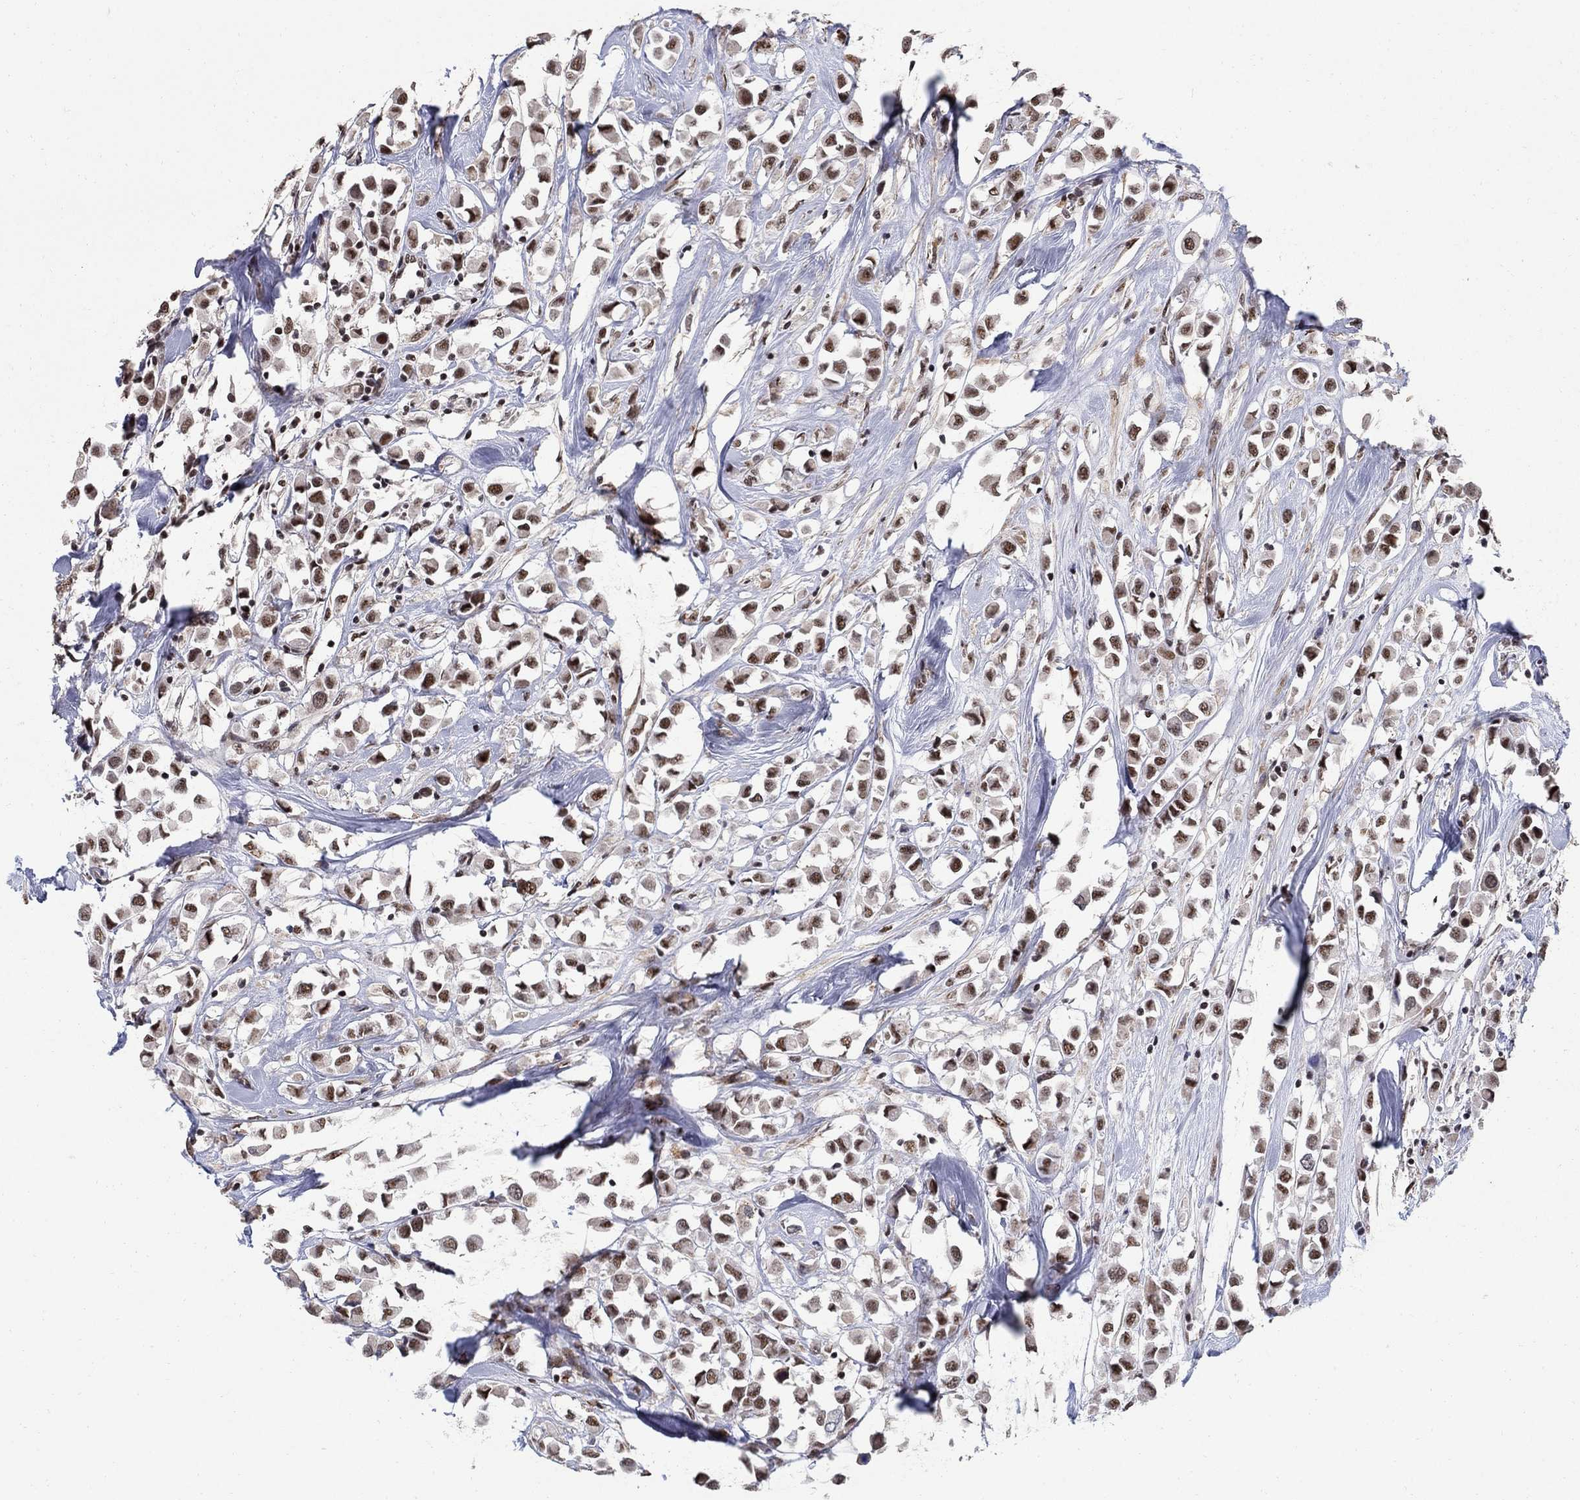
{"staining": {"intensity": "moderate", "quantity": "25%-75%", "location": "nuclear"}, "tissue": "breast cancer", "cell_type": "Tumor cells", "image_type": "cancer", "snomed": [{"axis": "morphology", "description": "Duct carcinoma"}, {"axis": "topography", "description": "Breast"}], "caption": "Immunohistochemistry photomicrograph of neoplastic tissue: breast invasive ductal carcinoma stained using immunohistochemistry shows medium levels of moderate protein expression localized specifically in the nuclear of tumor cells, appearing as a nuclear brown color.", "gene": "PNISR", "patient": {"sex": "female", "age": 61}}